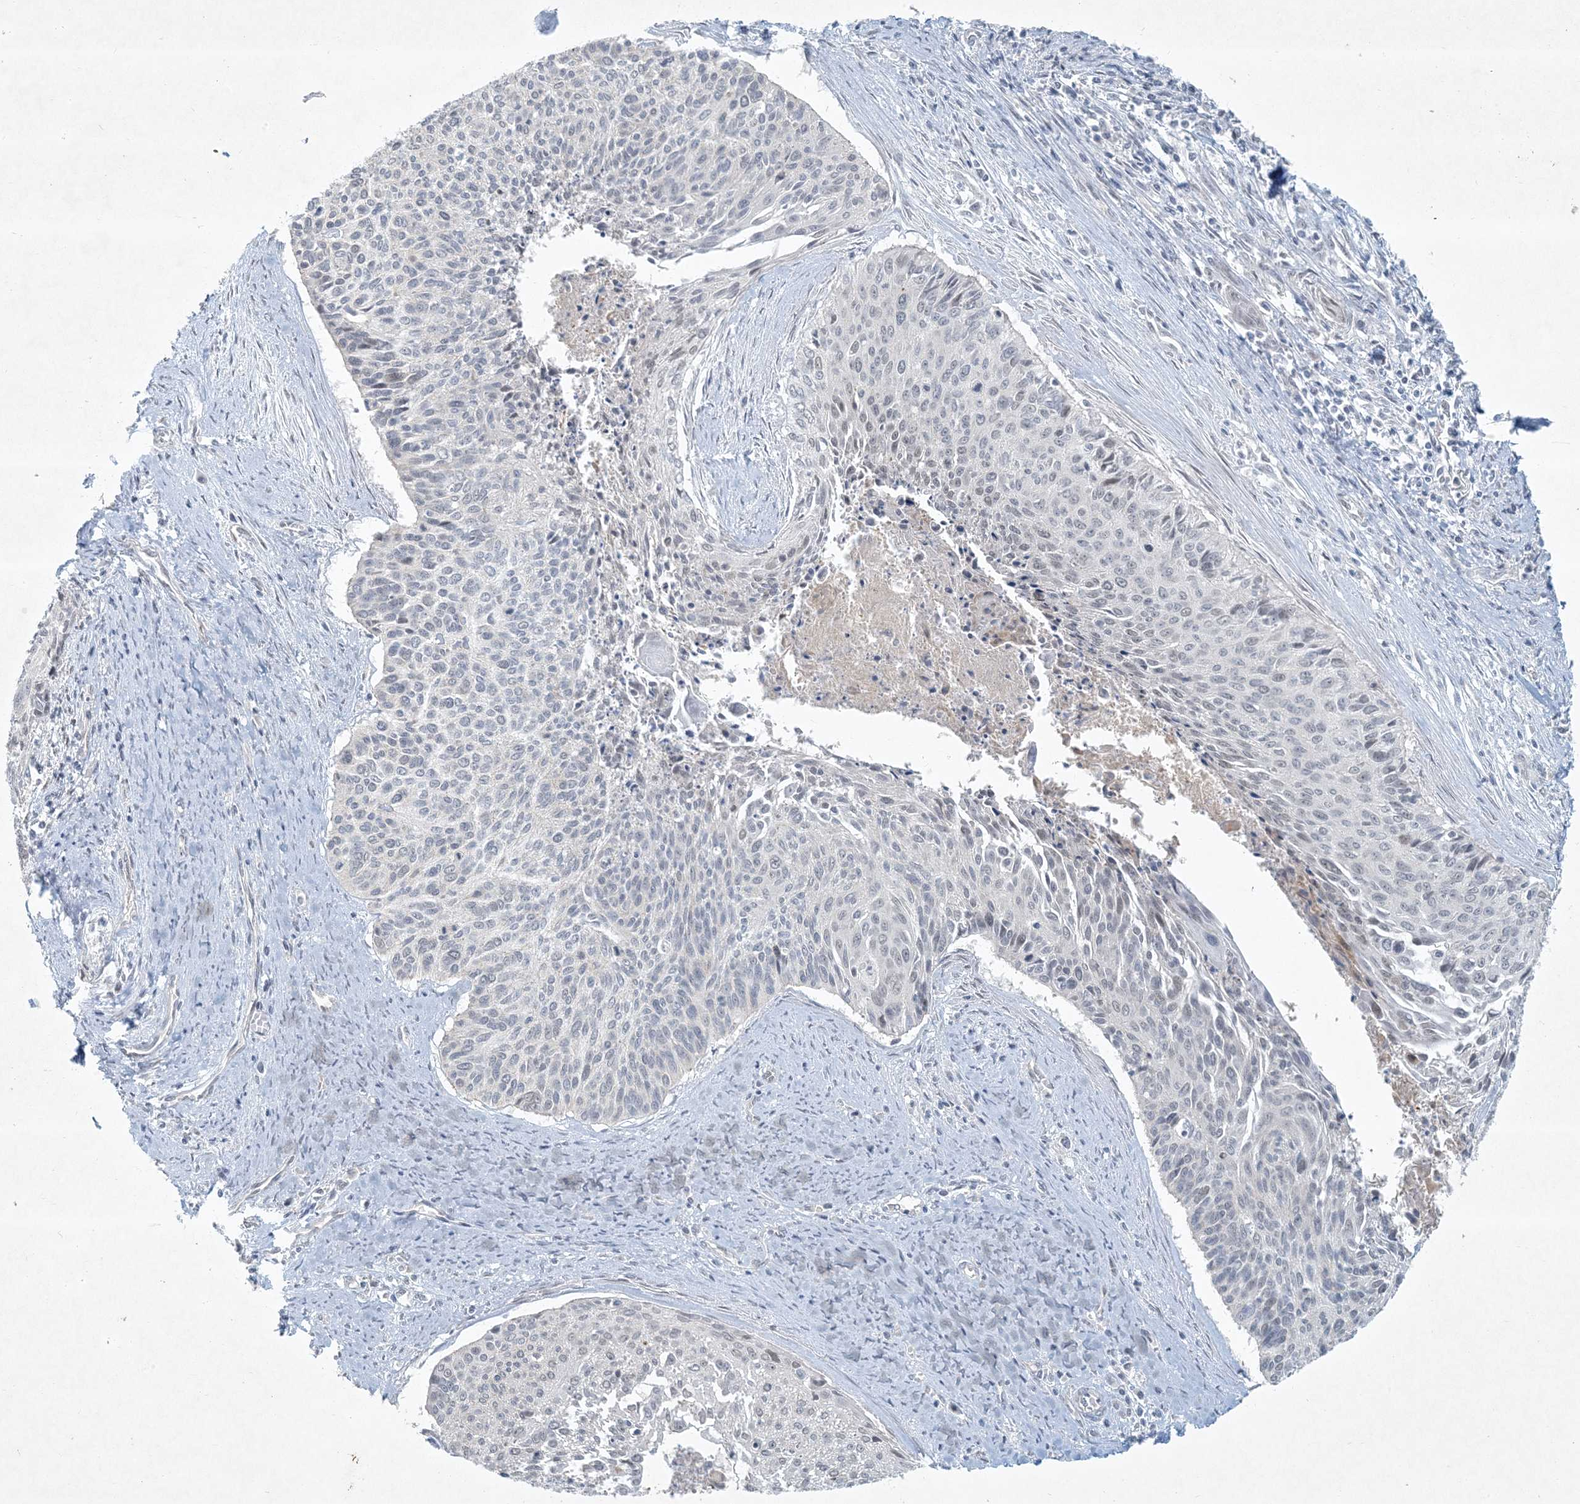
{"staining": {"intensity": "negative", "quantity": "none", "location": "none"}, "tissue": "cervical cancer", "cell_type": "Tumor cells", "image_type": "cancer", "snomed": [{"axis": "morphology", "description": "Squamous cell carcinoma, NOS"}, {"axis": "topography", "description": "Cervix"}], "caption": "Immunohistochemistry micrograph of human cervical squamous cell carcinoma stained for a protein (brown), which exhibits no staining in tumor cells.", "gene": "BCORL1", "patient": {"sex": "female", "age": 55}}